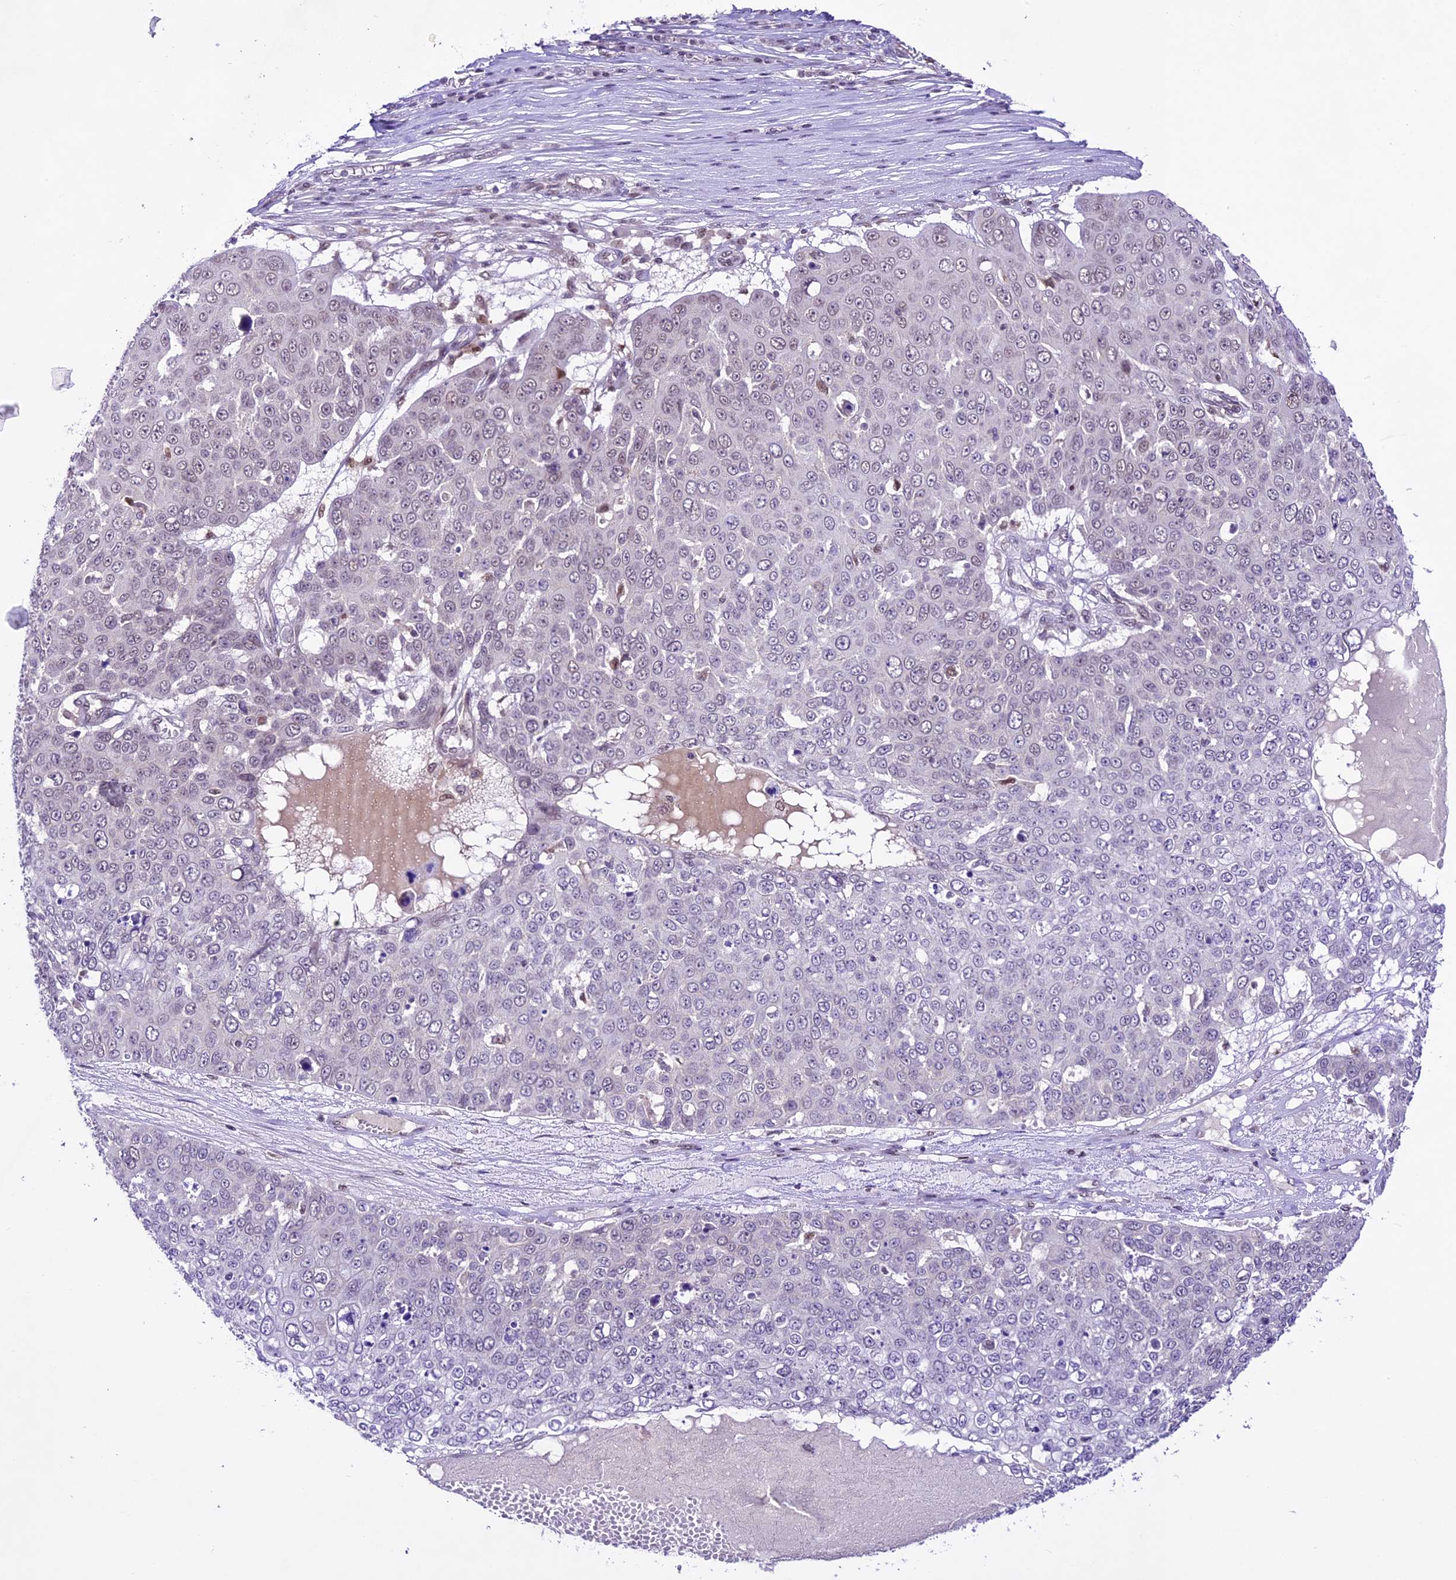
{"staining": {"intensity": "weak", "quantity": "<25%", "location": "nuclear"}, "tissue": "skin cancer", "cell_type": "Tumor cells", "image_type": "cancer", "snomed": [{"axis": "morphology", "description": "Squamous cell carcinoma, NOS"}, {"axis": "topography", "description": "Skin"}], "caption": "A histopathology image of human skin squamous cell carcinoma is negative for staining in tumor cells. The staining was performed using DAB (3,3'-diaminobenzidine) to visualize the protein expression in brown, while the nuclei were stained in blue with hematoxylin (Magnification: 20x).", "gene": "SHKBP1", "patient": {"sex": "male", "age": 71}}